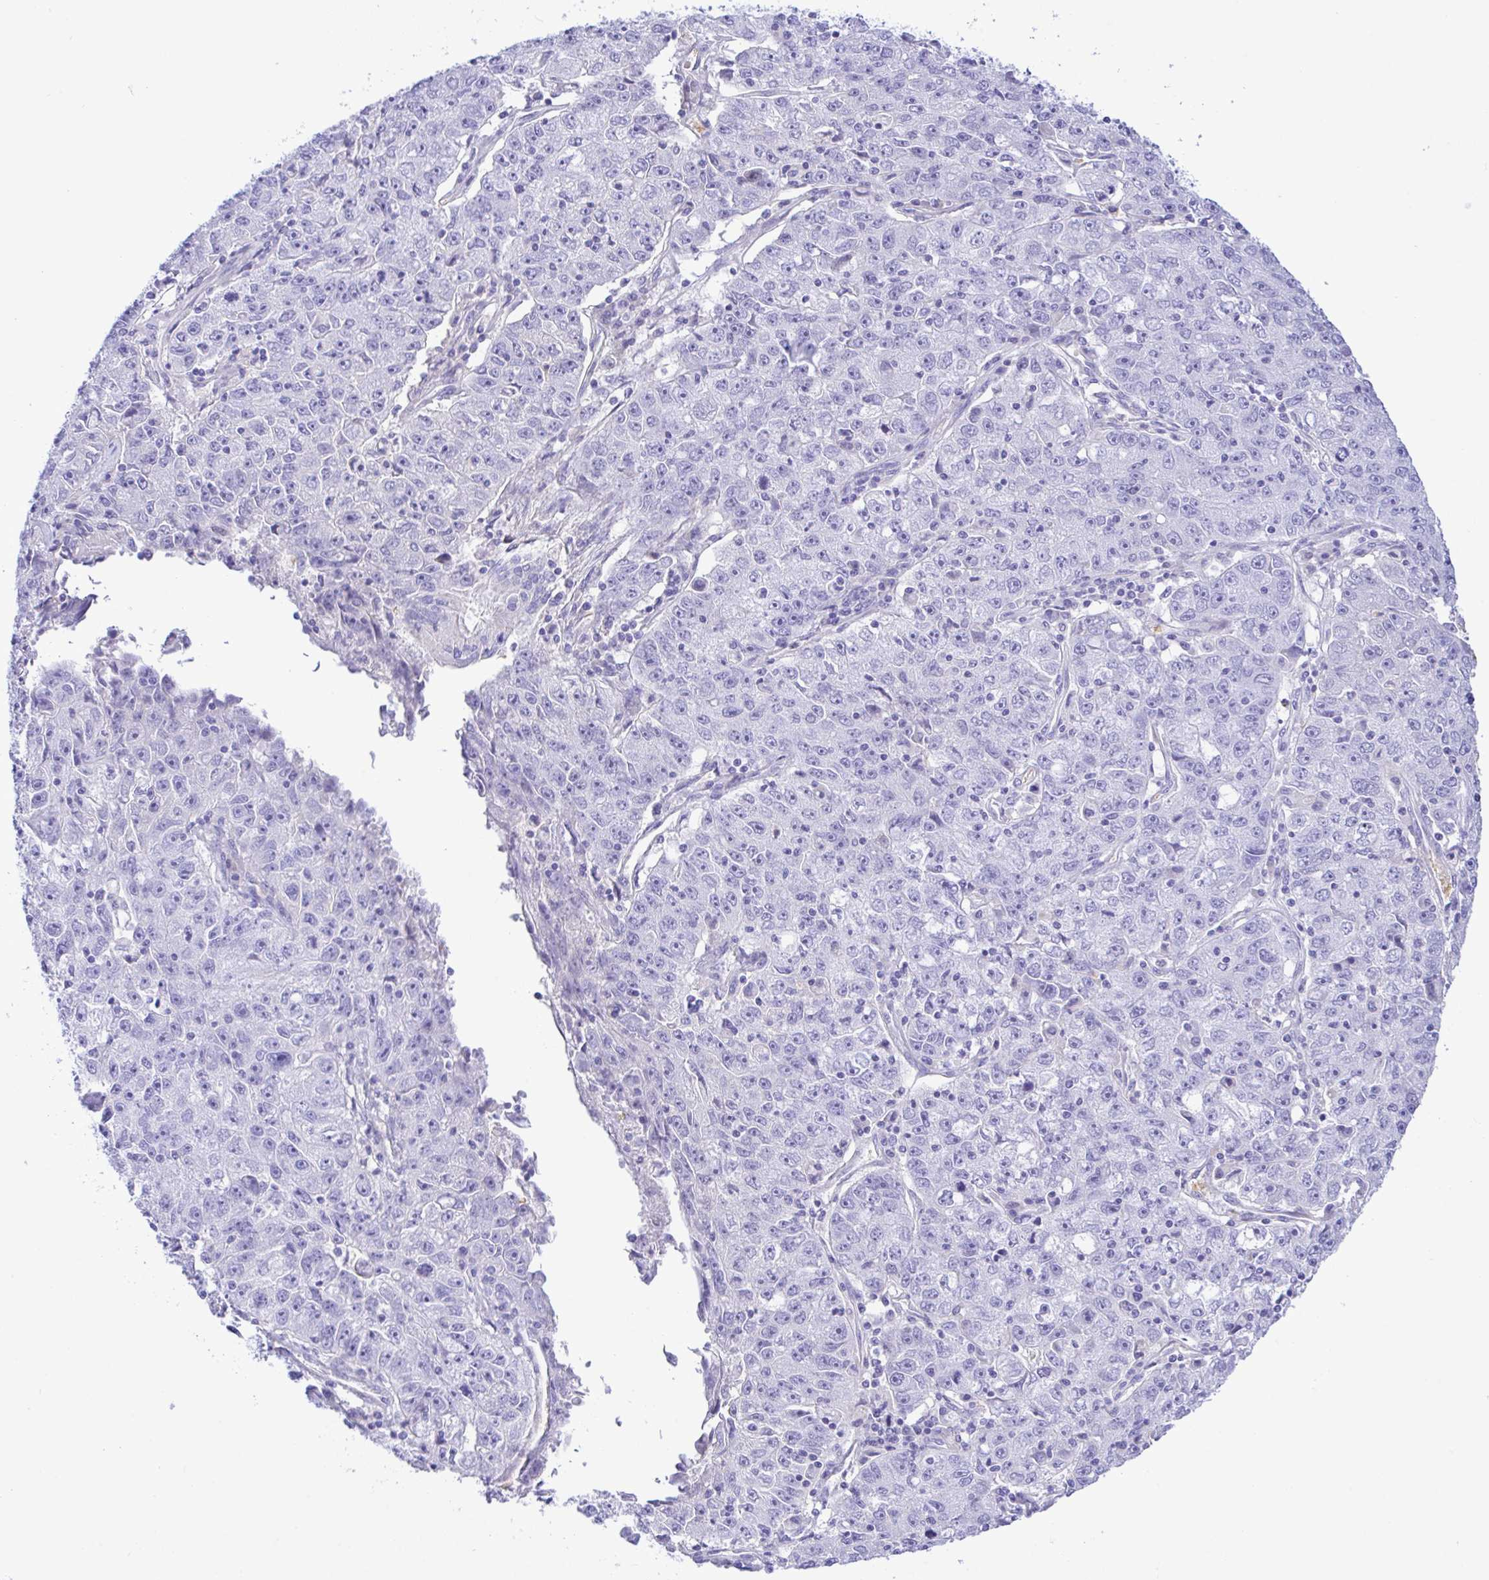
{"staining": {"intensity": "negative", "quantity": "none", "location": "none"}, "tissue": "lung cancer", "cell_type": "Tumor cells", "image_type": "cancer", "snomed": [{"axis": "morphology", "description": "Normal morphology"}, {"axis": "morphology", "description": "Adenocarcinoma, NOS"}, {"axis": "topography", "description": "Lymph node"}, {"axis": "topography", "description": "Lung"}], "caption": "This is an immunohistochemistry (IHC) micrograph of human lung cancer. There is no staining in tumor cells.", "gene": "ZNF221", "patient": {"sex": "female", "age": 57}}